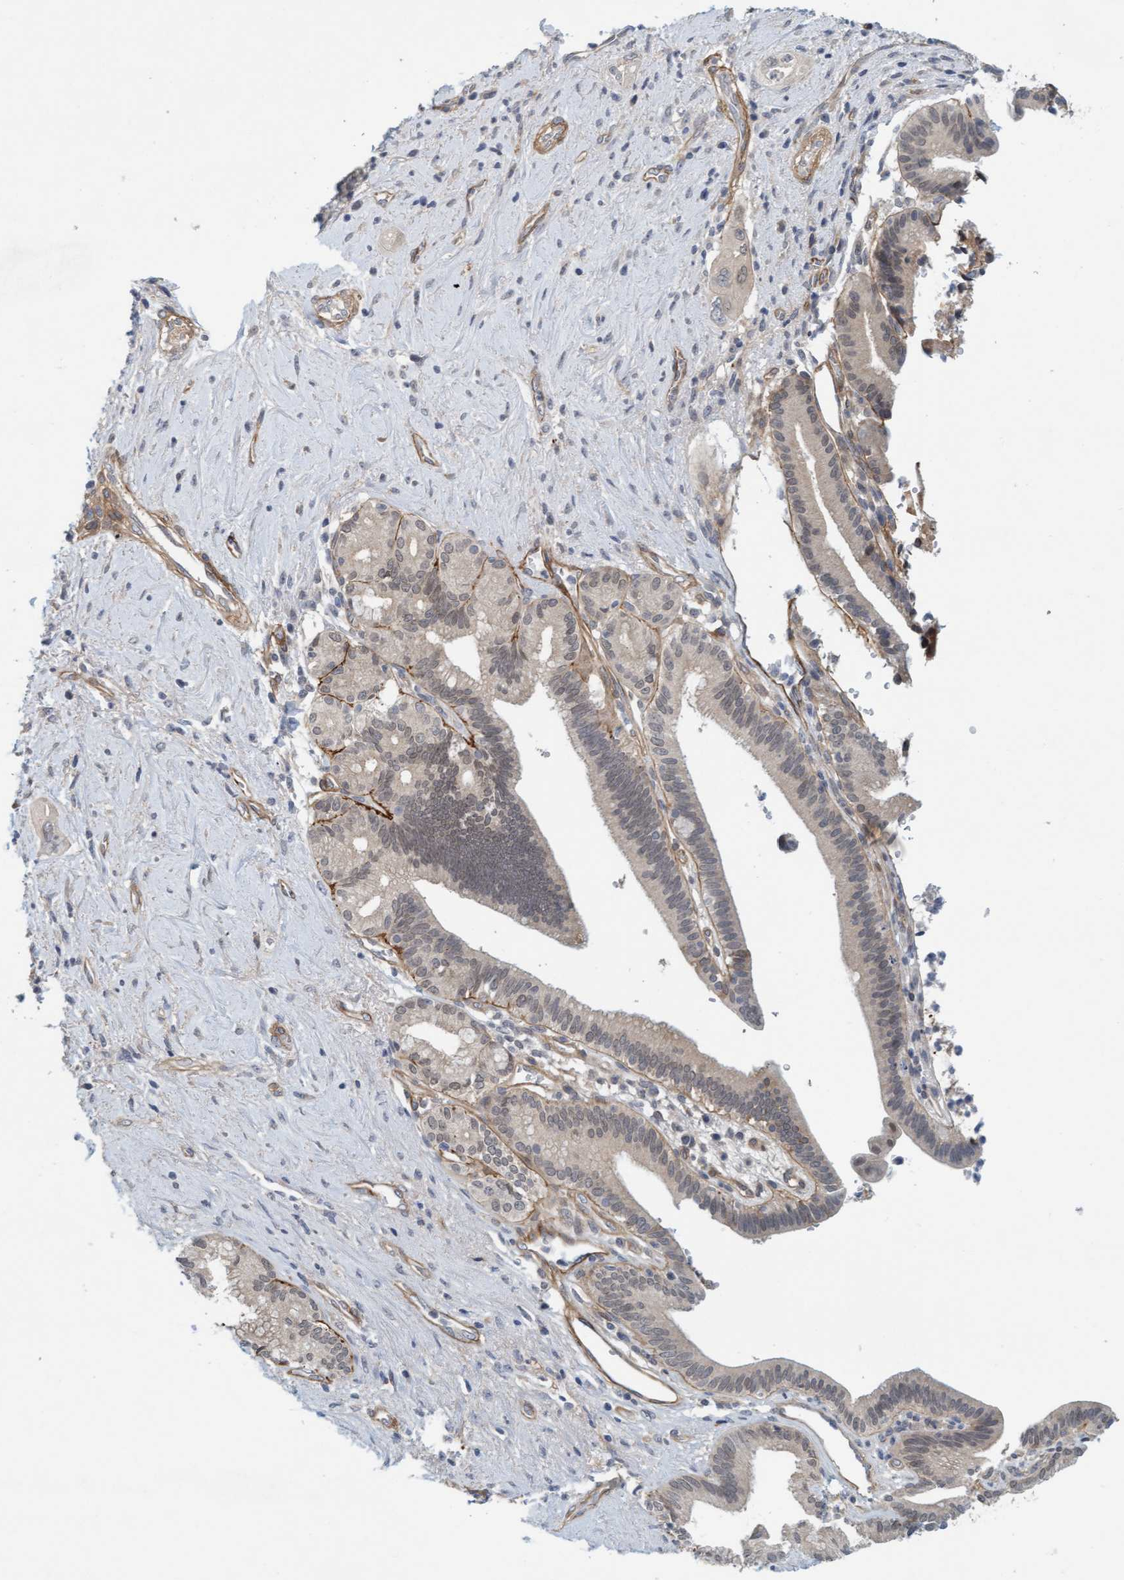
{"staining": {"intensity": "negative", "quantity": "none", "location": "none"}, "tissue": "pancreatic cancer", "cell_type": "Tumor cells", "image_type": "cancer", "snomed": [{"axis": "morphology", "description": "Adenocarcinoma, NOS"}, {"axis": "topography", "description": "Pancreas"}], "caption": "A micrograph of pancreatic adenocarcinoma stained for a protein shows no brown staining in tumor cells. (DAB (3,3'-diaminobenzidine) immunohistochemistry (IHC) with hematoxylin counter stain).", "gene": "TSTD2", "patient": {"sex": "male", "age": 59}}